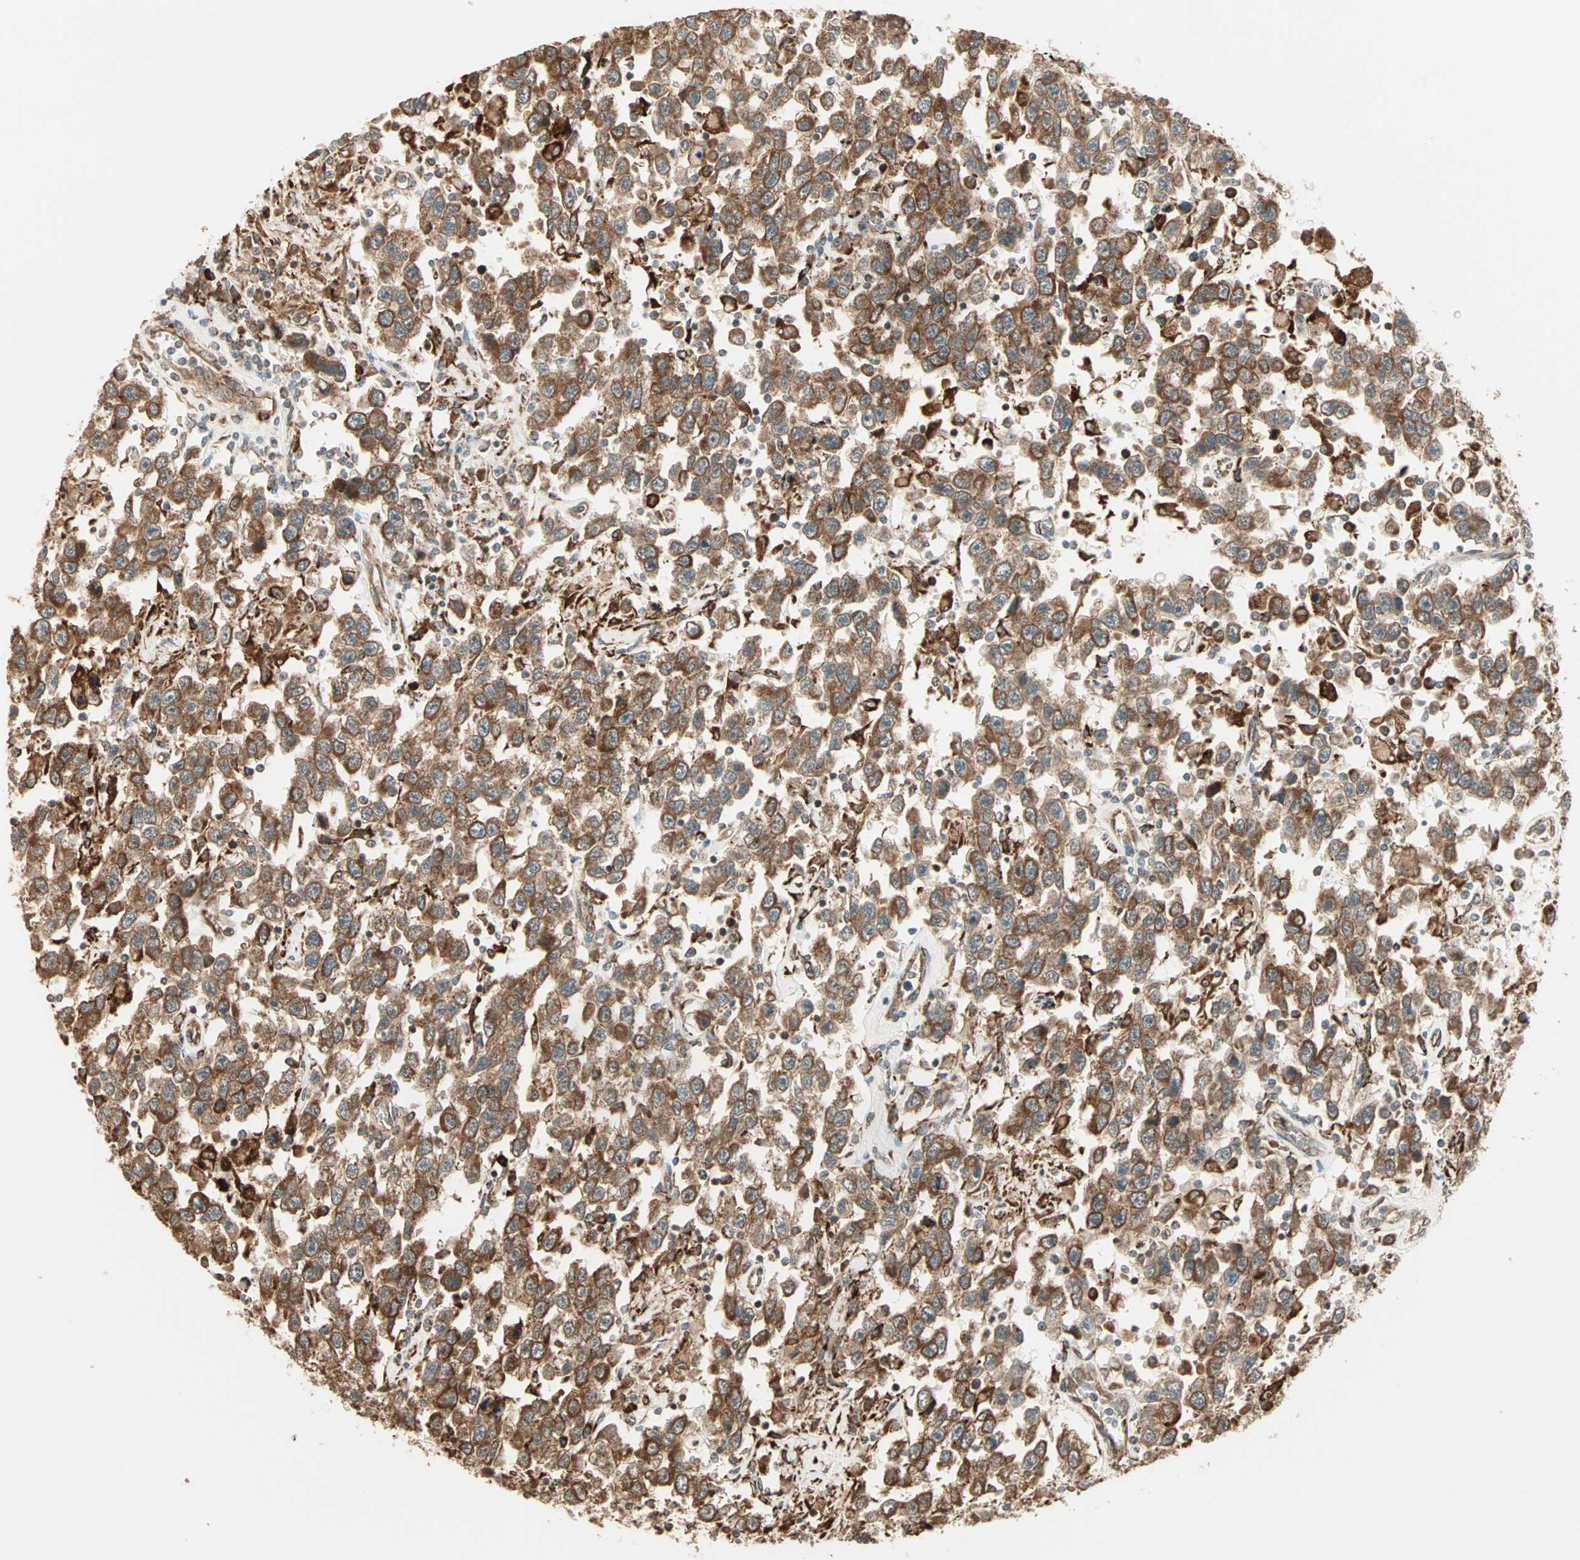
{"staining": {"intensity": "strong", "quantity": ">75%", "location": "cytoplasmic/membranous"}, "tissue": "testis cancer", "cell_type": "Tumor cells", "image_type": "cancer", "snomed": [{"axis": "morphology", "description": "Seminoma, NOS"}, {"axis": "topography", "description": "Testis"}], "caption": "Protein staining exhibits strong cytoplasmic/membranous positivity in about >75% of tumor cells in testis cancer.", "gene": "P4HA1", "patient": {"sex": "male", "age": 41}}